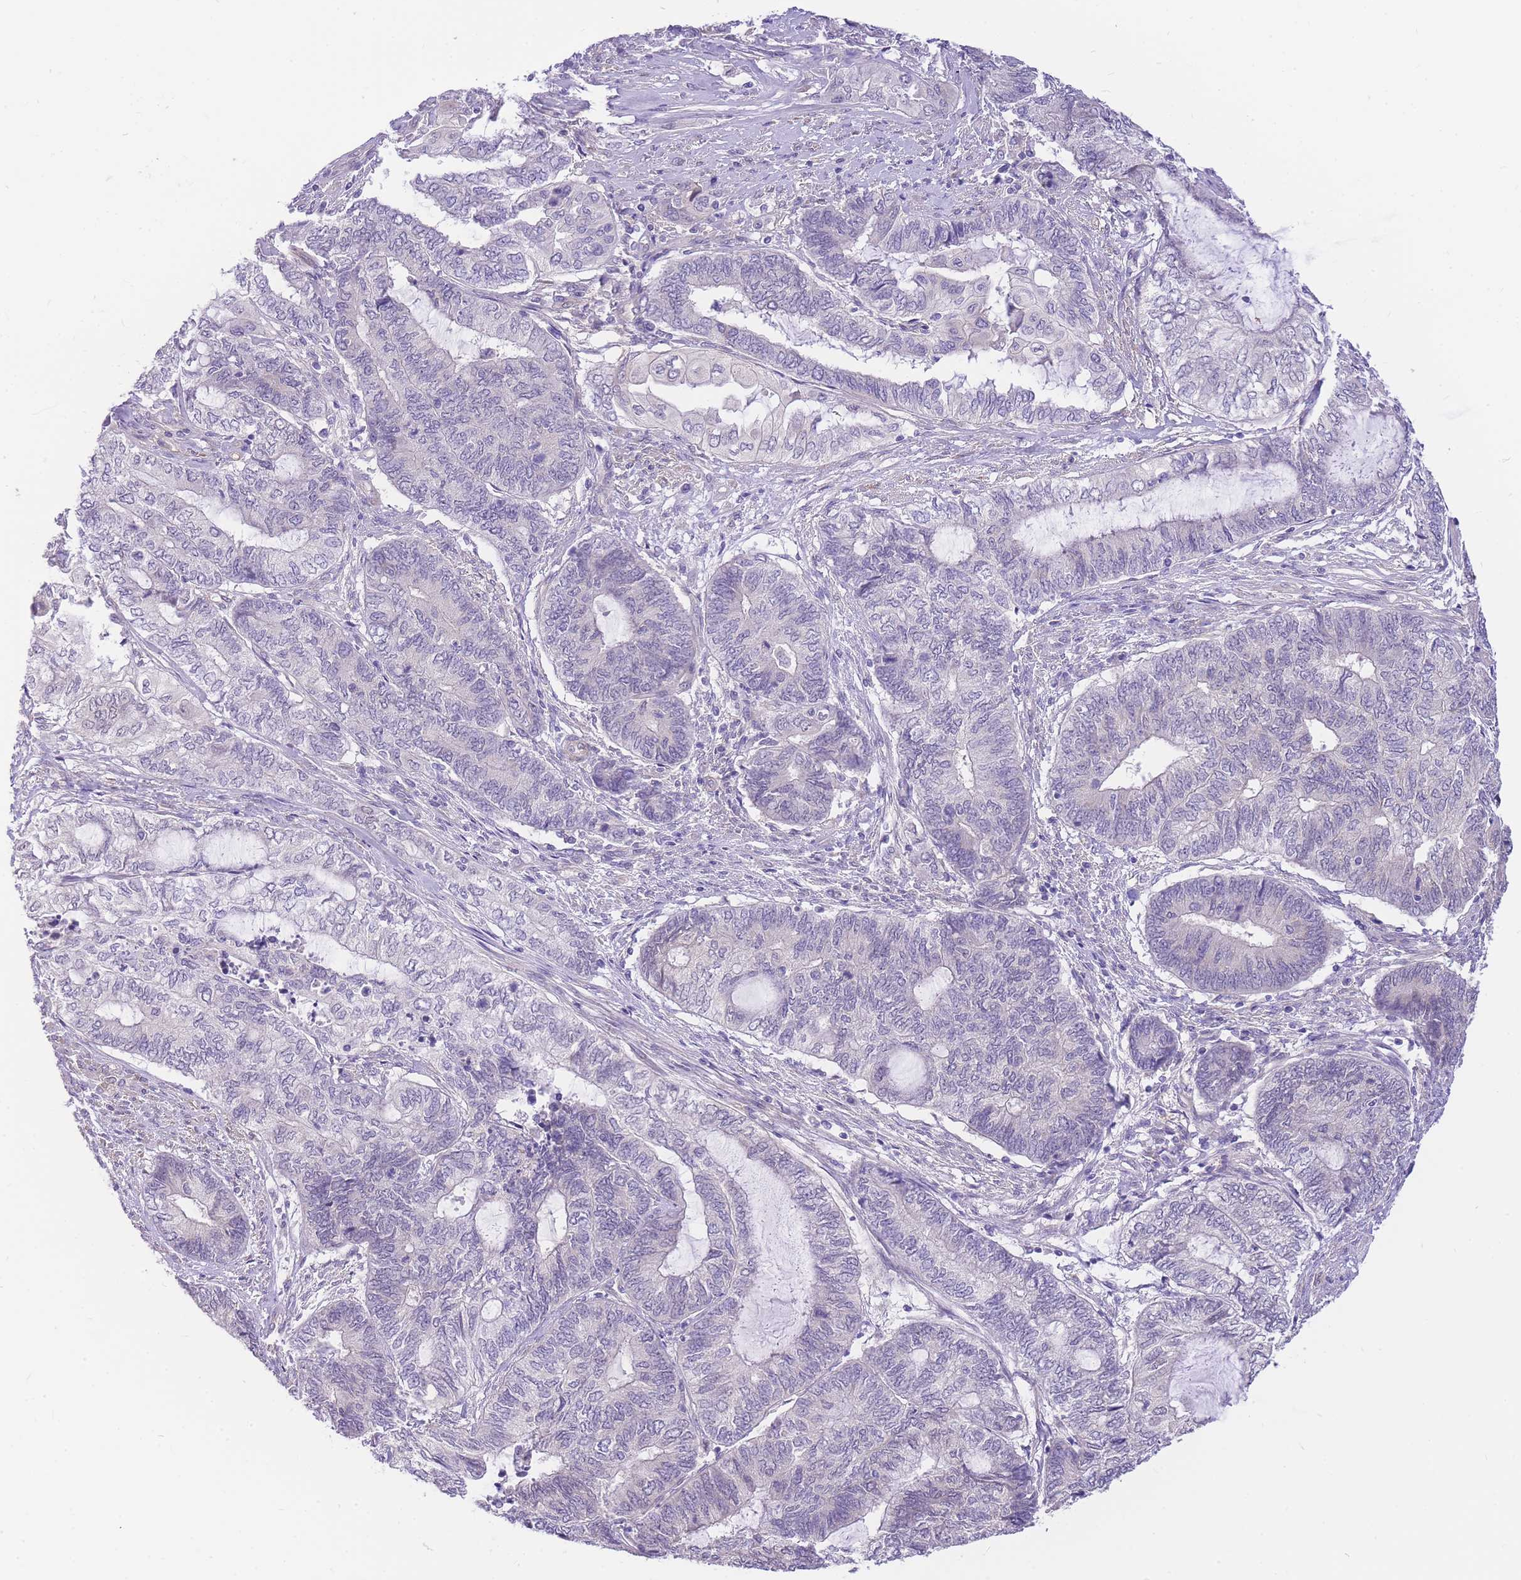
{"staining": {"intensity": "negative", "quantity": "none", "location": "none"}, "tissue": "endometrial cancer", "cell_type": "Tumor cells", "image_type": "cancer", "snomed": [{"axis": "morphology", "description": "Adenocarcinoma, NOS"}, {"axis": "topography", "description": "Uterus"}, {"axis": "topography", "description": "Endometrium"}], "caption": "Photomicrograph shows no protein staining in tumor cells of endometrial cancer tissue. The staining was performed using DAB (3,3'-diaminobenzidine) to visualize the protein expression in brown, while the nuclei were stained in blue with hematoxylin (Magnification: 20x).", "gene": "S100PBP", "patient": {"sex": "female", "age": 70}}